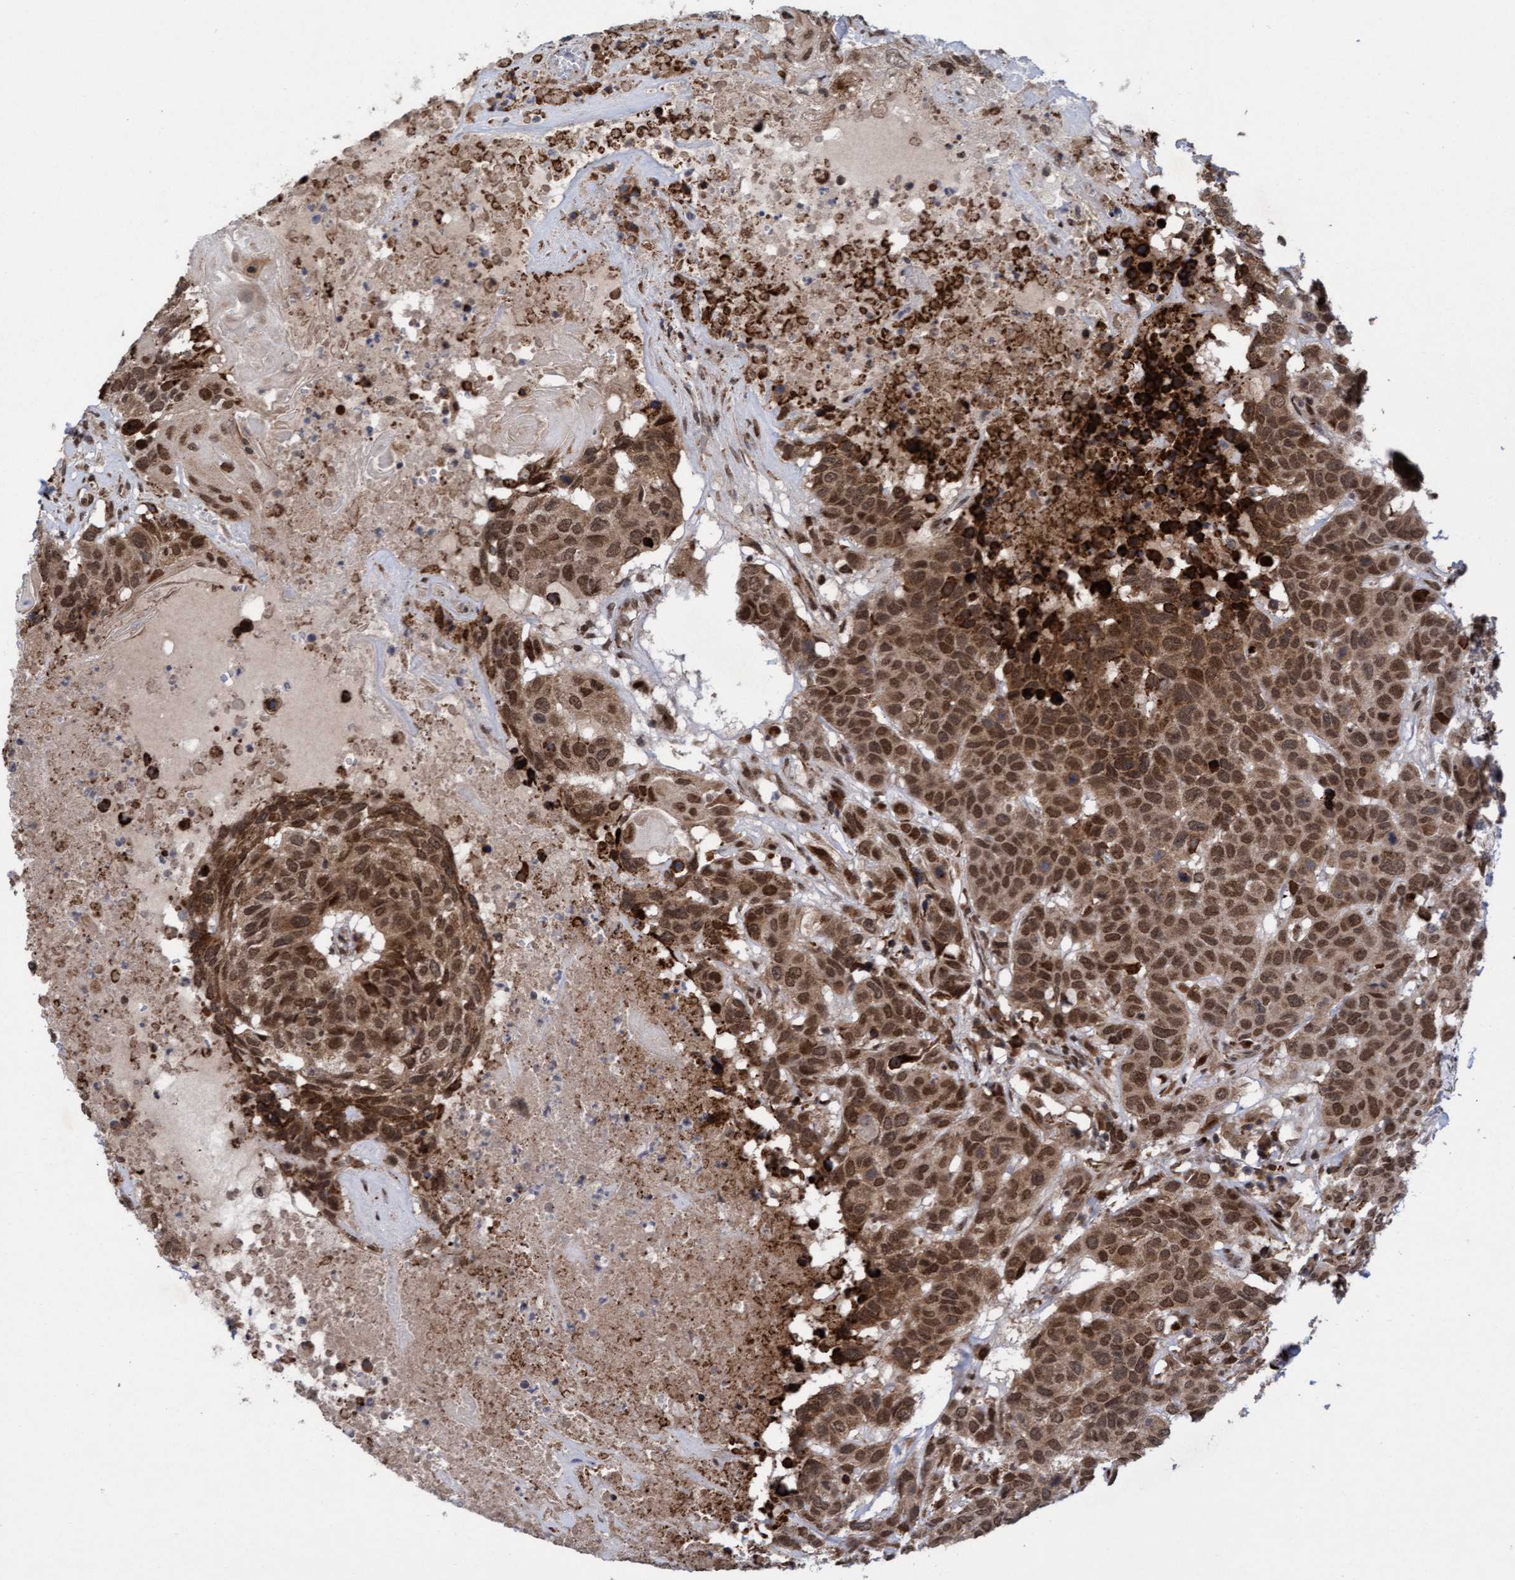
{"staining": {"intensity": "moderate", "quantity": ">75%", "location": "cytoplasmic/membranous,nuclear"}, "tissue": "head and neck cancer", "cell_type": "Tumor cells", "image_type": "cancer", "snomed": [{"axis": "morphology", "description": "Squamous cell carcinoma, NOS"}, {"axis": "topography", "description": "Head-Neck"}], "caption": "Protein expression analysis of head and neck cancer (squamous cell carcinoma) displays moderate cytoplasmic/membranous and nuclear staining in approximately >75% of tumor cells. The staining was performed using DAB (3,3'-diaminobenzidine) to visualize the protein expression in brown, while the nuclei were stained in blue with hematoxylin (Magnification: 20x).", "gene": "TANC2", "patient": {"sex": "male", "age": 66}}